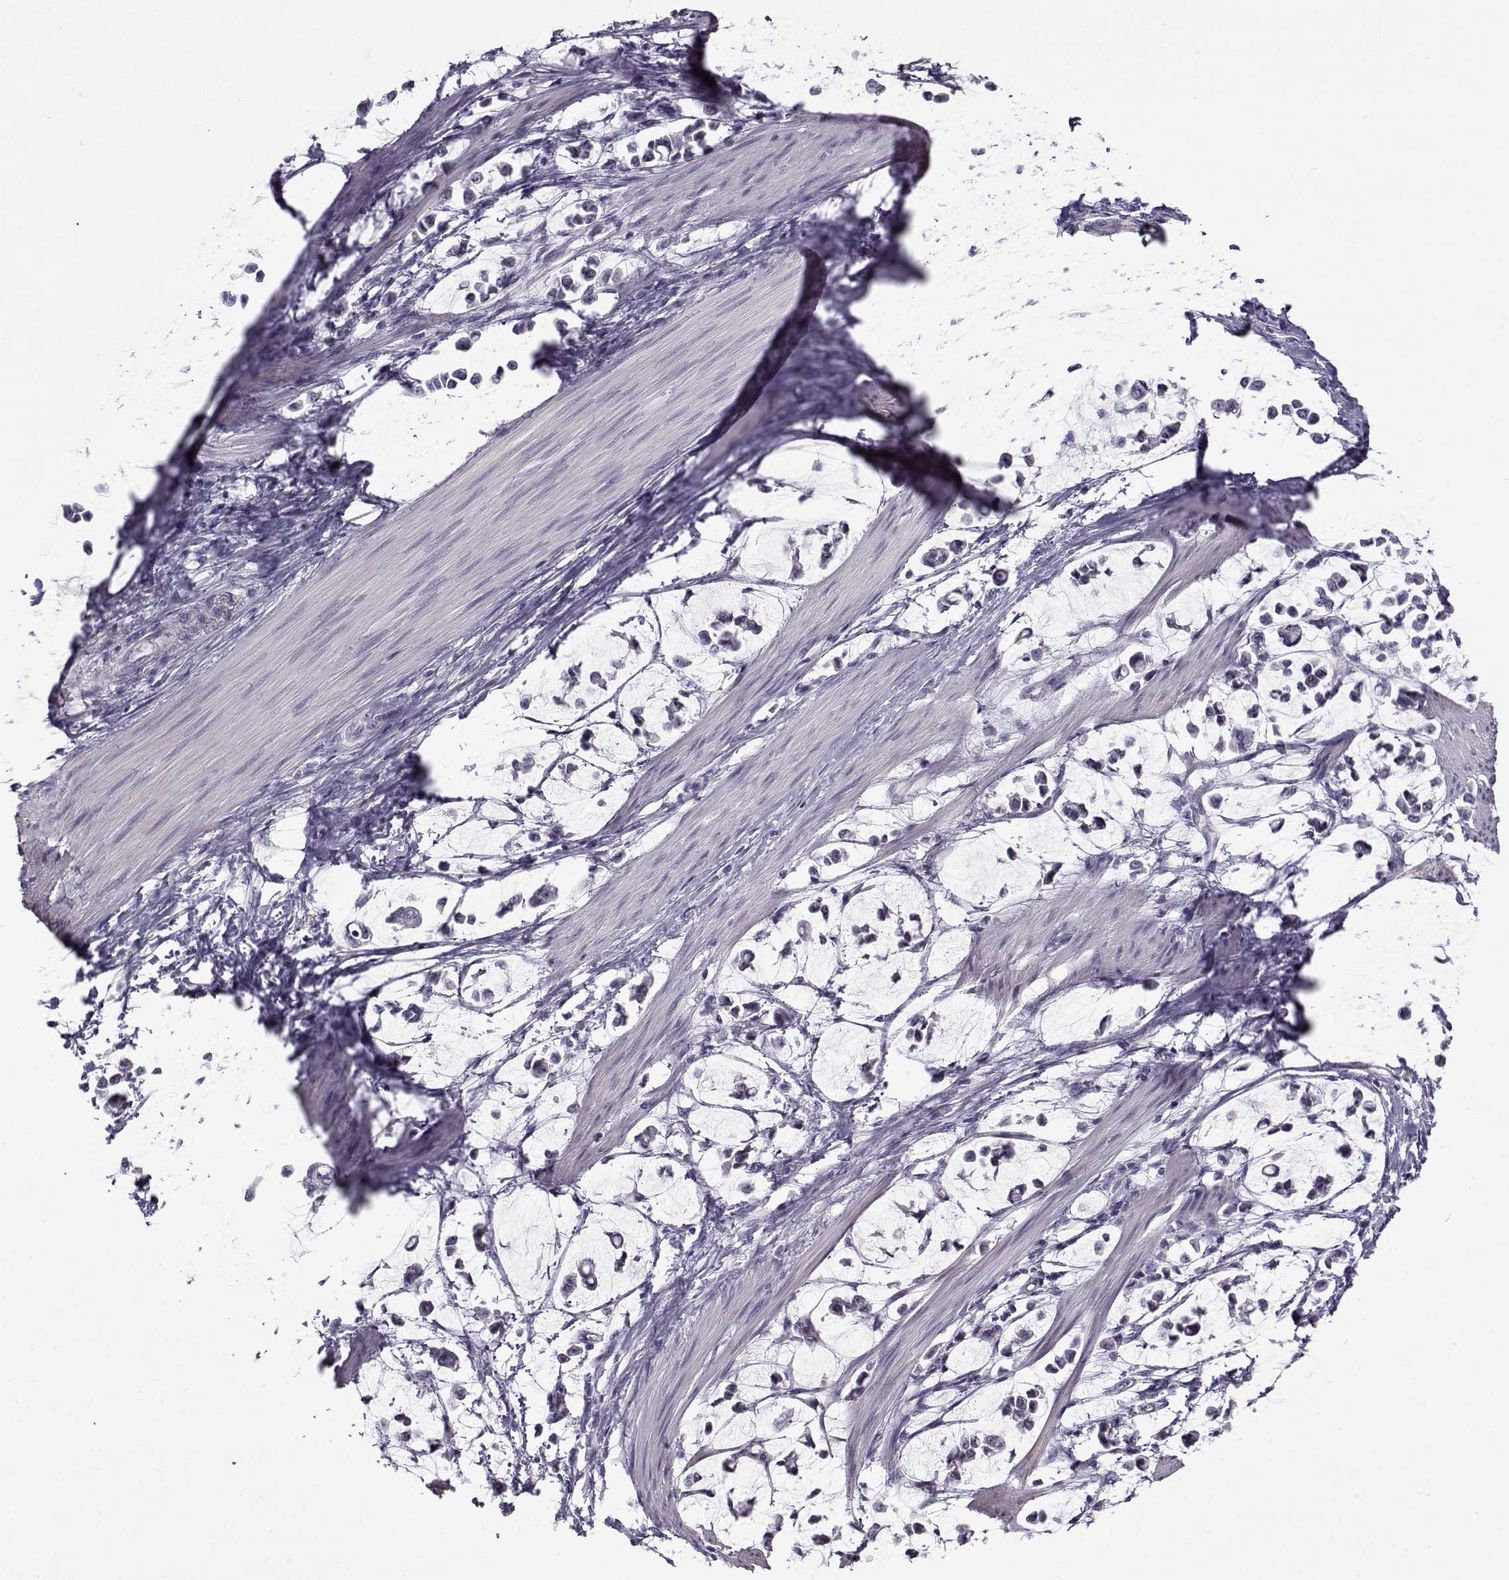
{"staining": {"intensity": "negative", "quantity": "none", "location": "none"}, "tissue": "stomach cancer", "cell_type": "Tumor cells", "image_type": "cancer", "snomed": [{"axis": "morphology", "description": "Adenocarcinoma, NOS"}, {"axis": "topography", "description": "Stomach"}], "caption": "DAB immunohistochemical staining of stomach cancer reveals no significant staining in tumor cells.", "gene": "TEX55", "patient": {"sex": "male", "age": 82}}